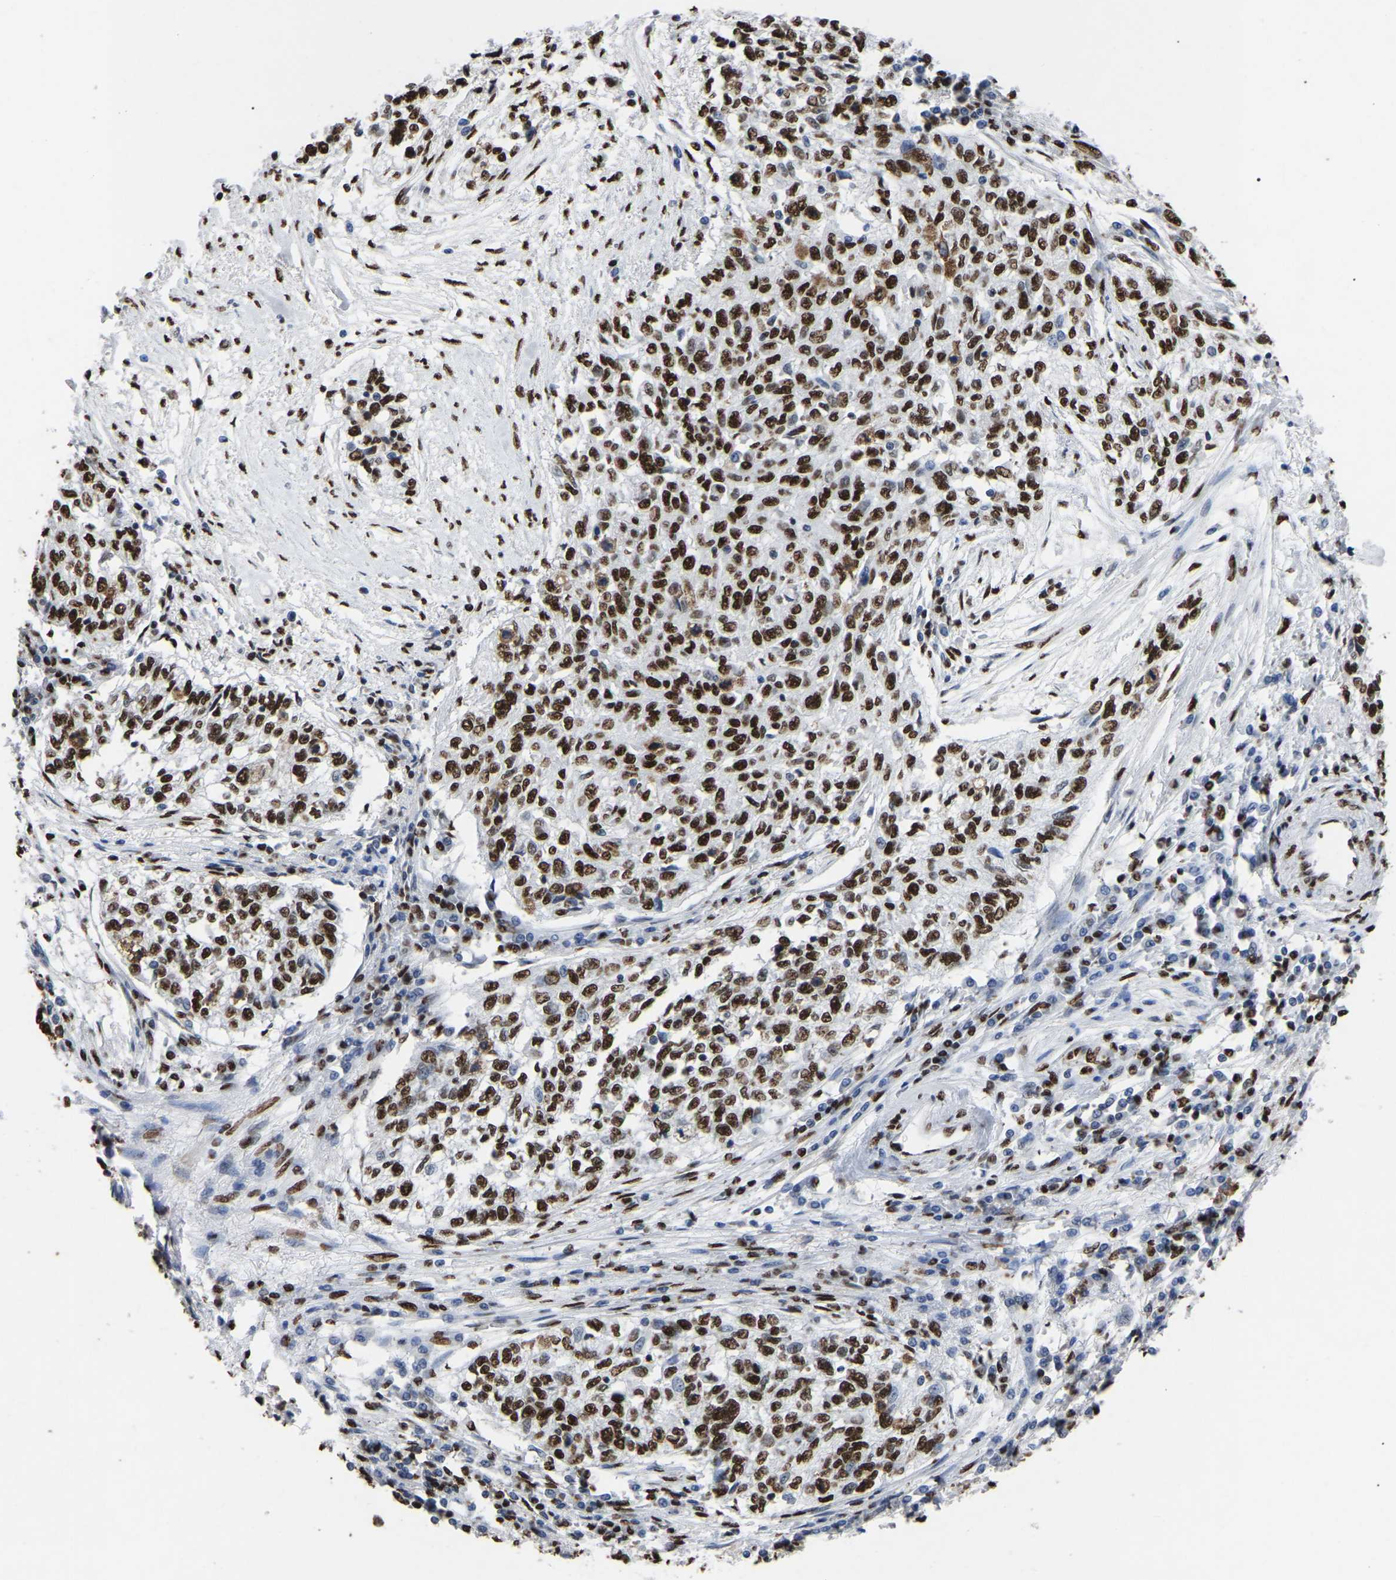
{"staining": {"intensity": "strong", "quantity": ">75%", "location": "nuclear"}, "tissue": "cervical cancer", "cell_type": "Tumor cells", "image_type": "cancer", "snomed": [{"axis": "morphology", "description": "Squamous cell carcinoma, NOS"}, {"axis": "topography", "description": "Cervix"}], "caption": "DAB (3,3'-diaminobenzidine) immunohistochemical staining of squamous cell carcinoma (cervical) shows strong nuclear protein positivity in approximately >75% of tumor cells.", "gene": "RBL2", "patient": {"sex": "female", "age": 57}}